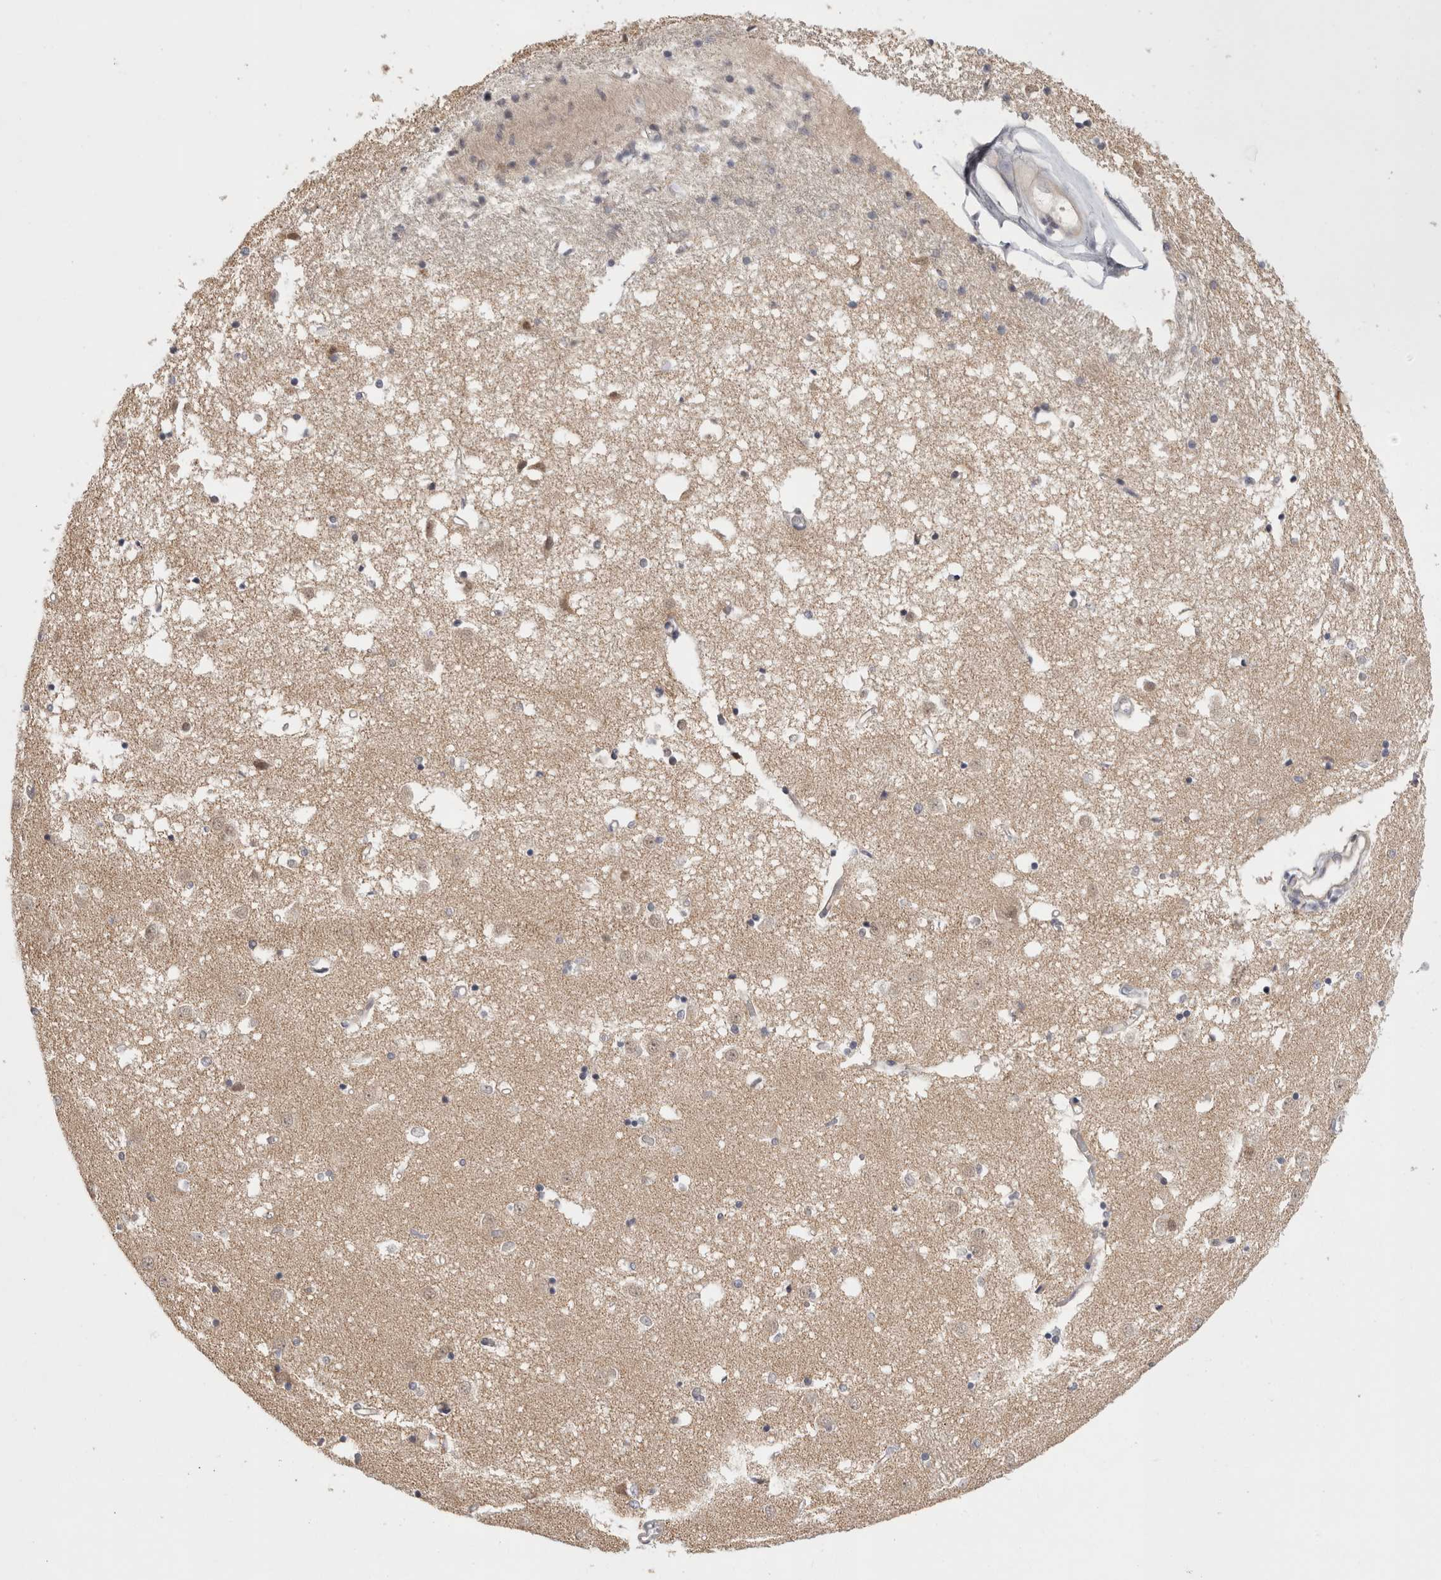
{"staining": {"intensity": "negative", "quantity": "none", "location": "none"}, "tissue": "caudate", "cell_type": "Glial cells", "image_type": "normal", "snomed": [{"axis": "morphology", "description": "Normal tissue, NOS"}, {"axis": "topography", "description": "Lateral ventricle wall"}], "caption": "Caudate stained for a protein using IHC demonstrates no expression glial cells.", "gene": "ZNF318", "patient": {"sex": "male", "age": 45}}